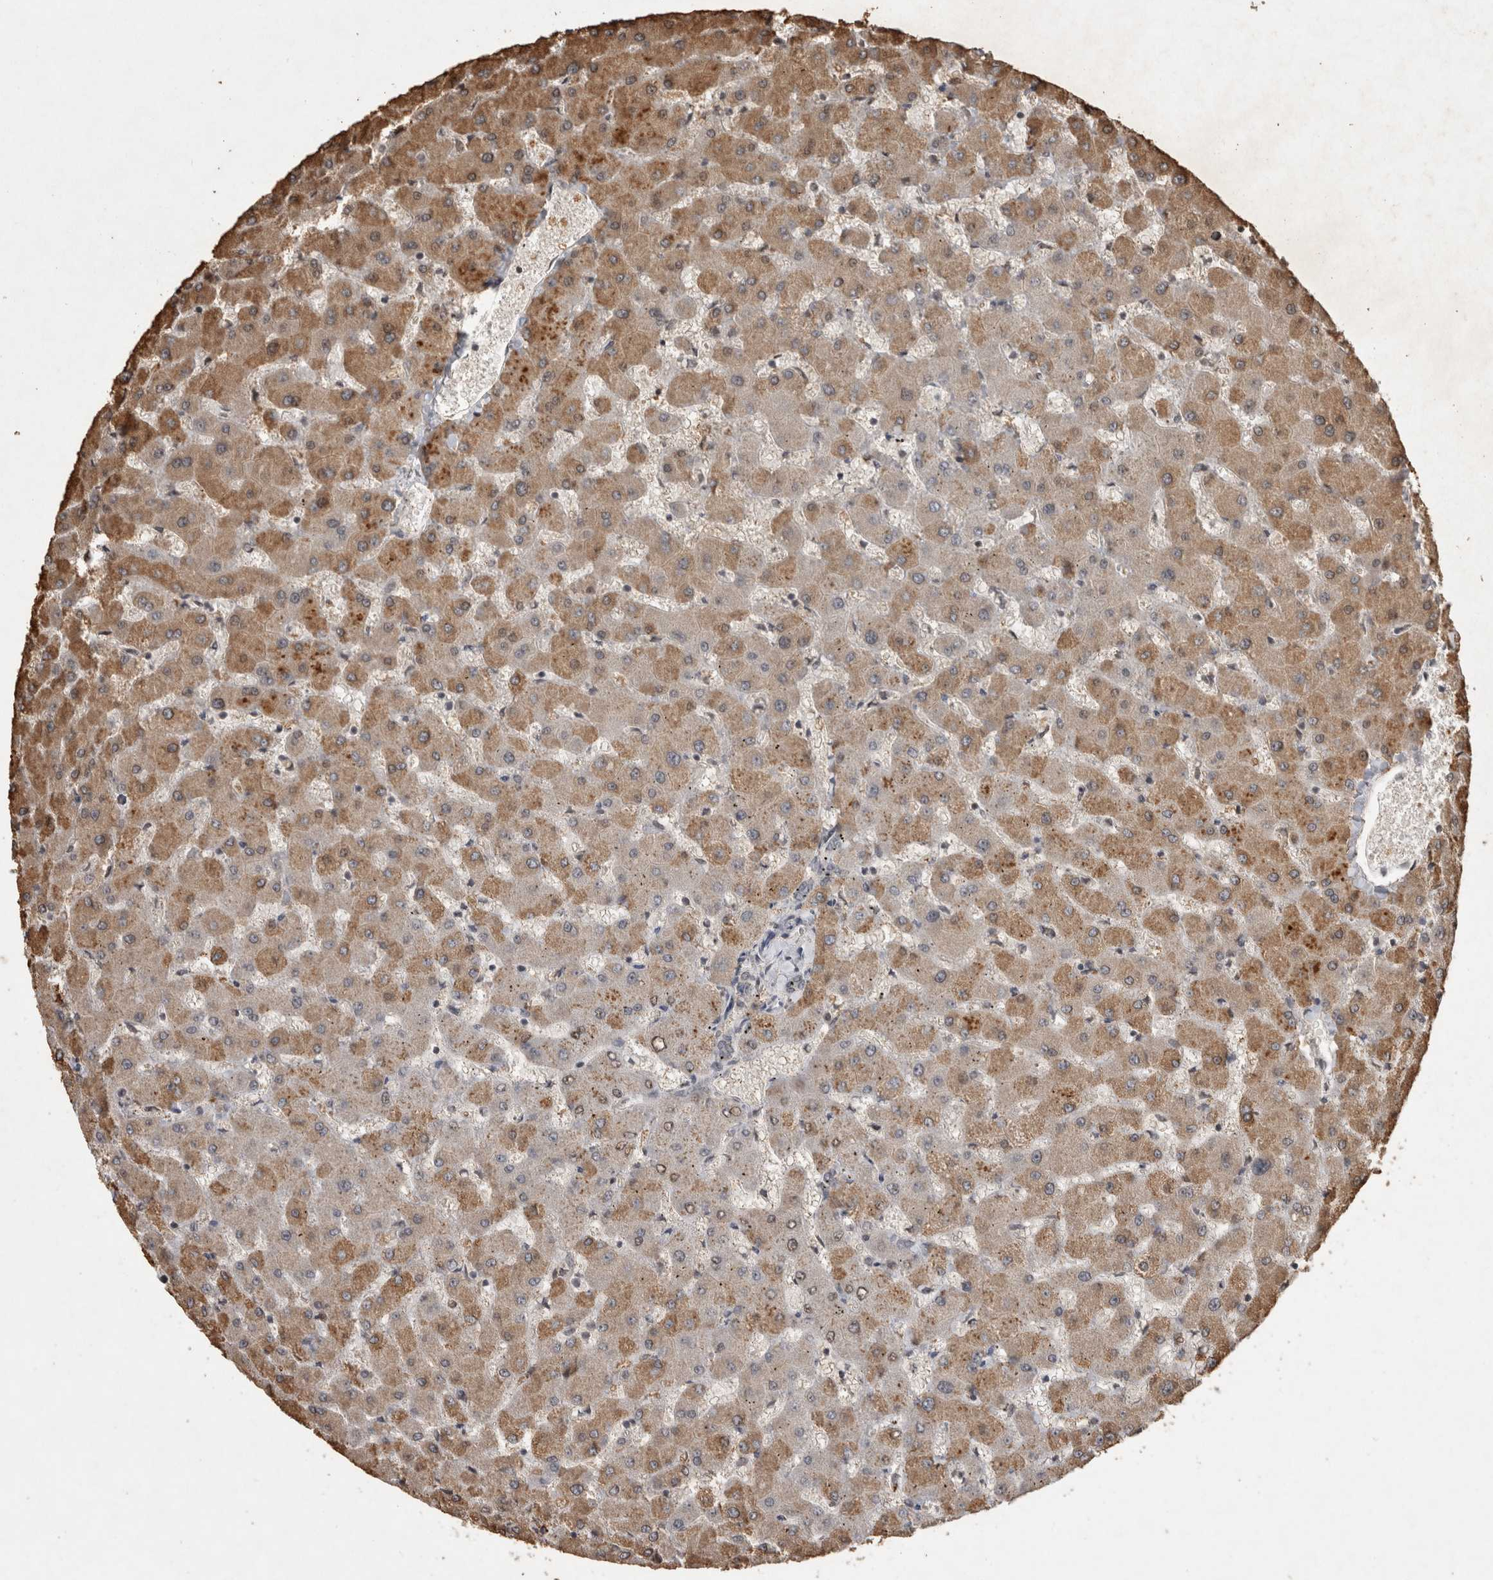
{"staining": {"intensity": "negative", "quantity": "none", "location": "none"}, "tissue": "liver", "cell_type": "Cholangiocytes", "image_type": "normal", "snomed": [{"axis": "morphology", "description": "Normal tissue, NOS"}, {"axis": "topography", "description": "Liver"}], "caption": "Cholangiocytes are negative for protein expression in benign human liver. (IHC, brightfield microscopy, high magnification).", "gene": "HRK", "patient": {"sex": "female", "age": 63}}